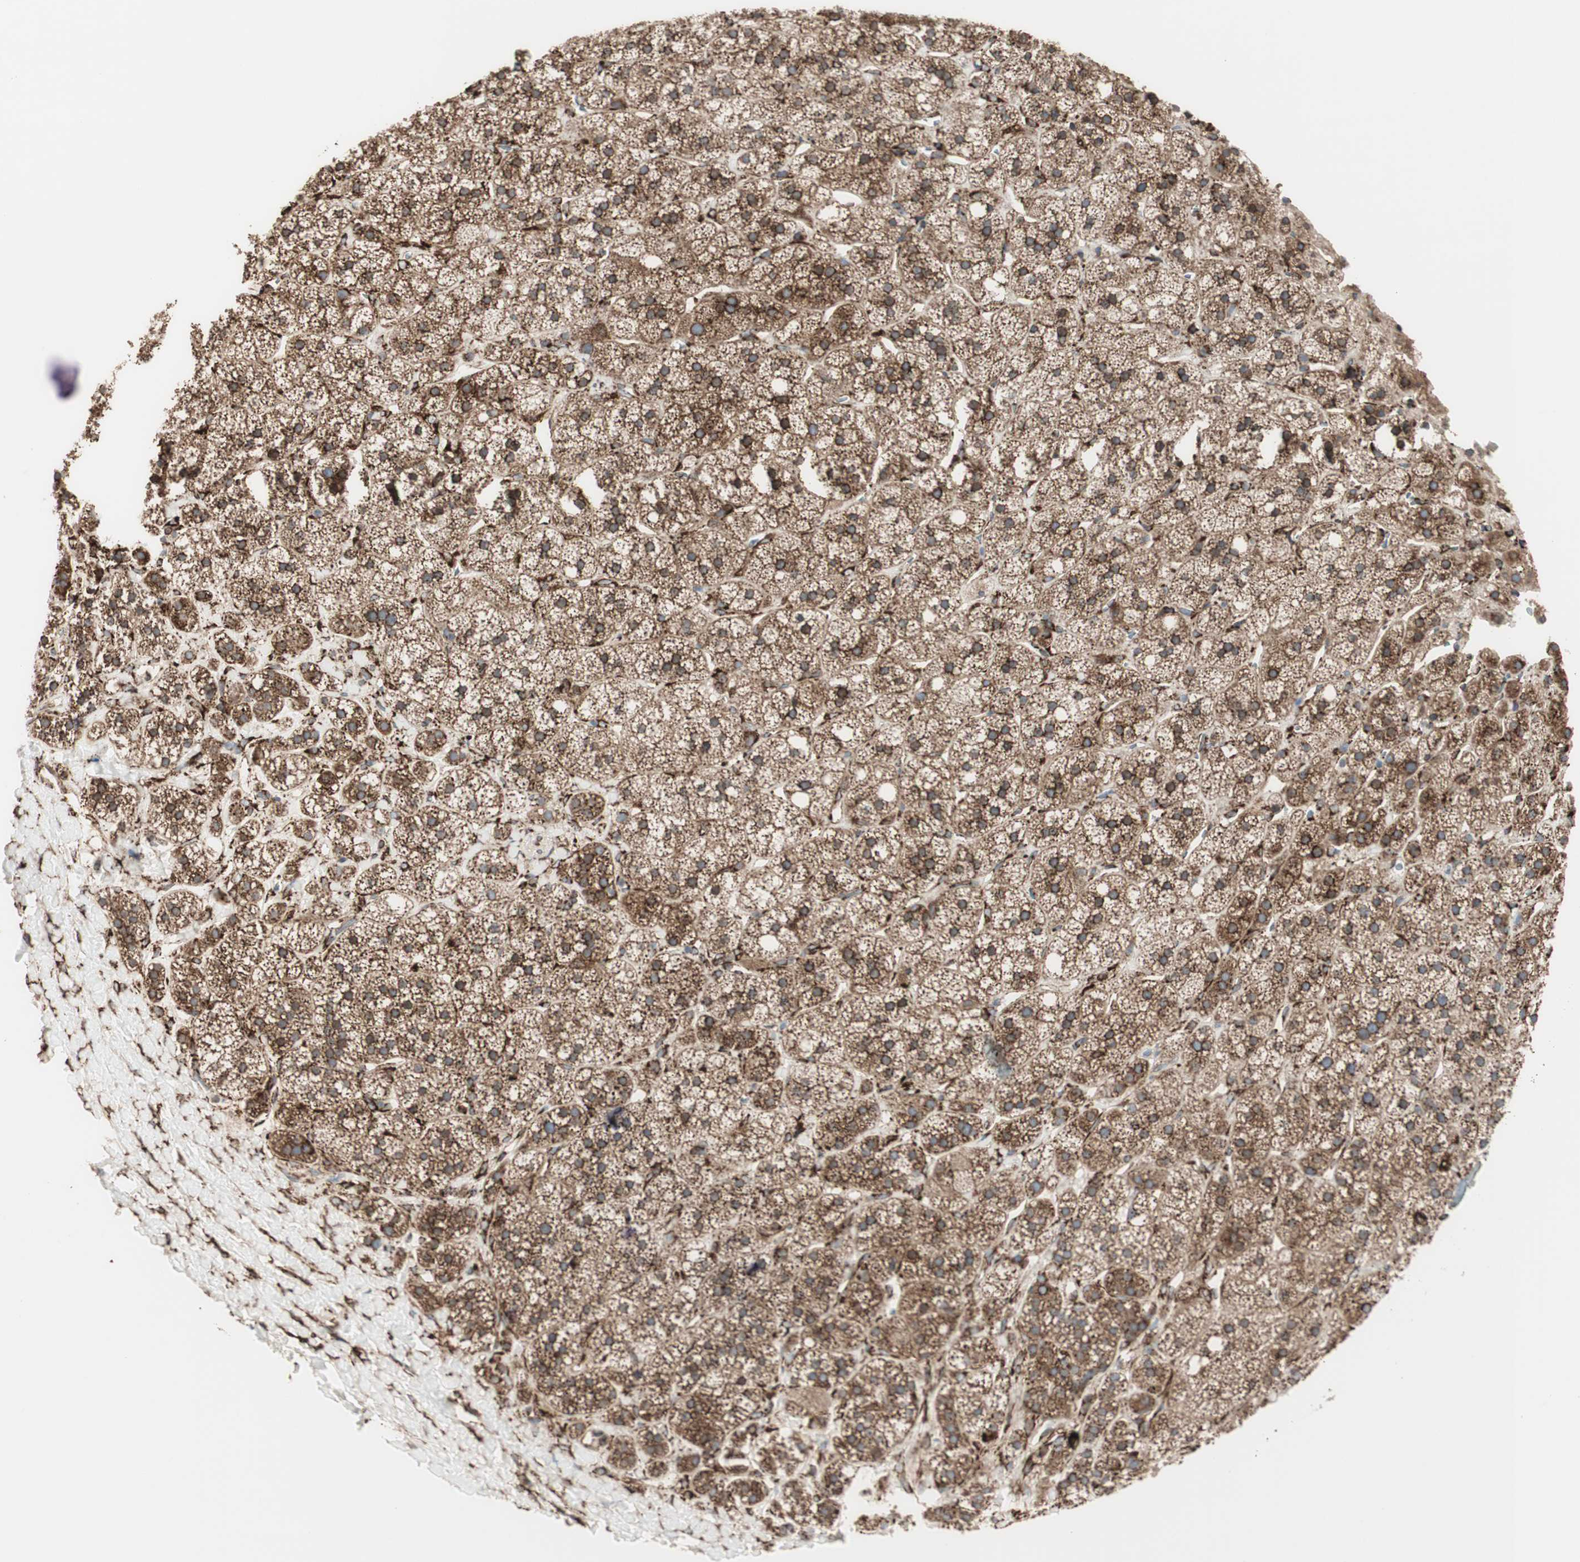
{"staining": {"intensity": "moderate", "quantity": ">75%", "location": "cytoplasmic/membranous"}, "tissue": "adrenal gland", "cell_type": "Glandular cells", "image_type": "normal", "snomed": [{"axis": "morphology", "description": "Normal tissue, NOS"}, {"axis": "topography", "description": "Adrenal gland"}], "caption": "High-power microscopy captured an IHC photomicrograph of unremarkable adrenal gland, revealing moderate cytoplasmic/membranous expression in approximately >75% of glandular cells. Using DAB (brown) and hematoxylin (blue) stains, captured at high magnification using brightfield microscopy.", "gene": "RRBP1", "patient": {"sex": "male", "age": 56}}